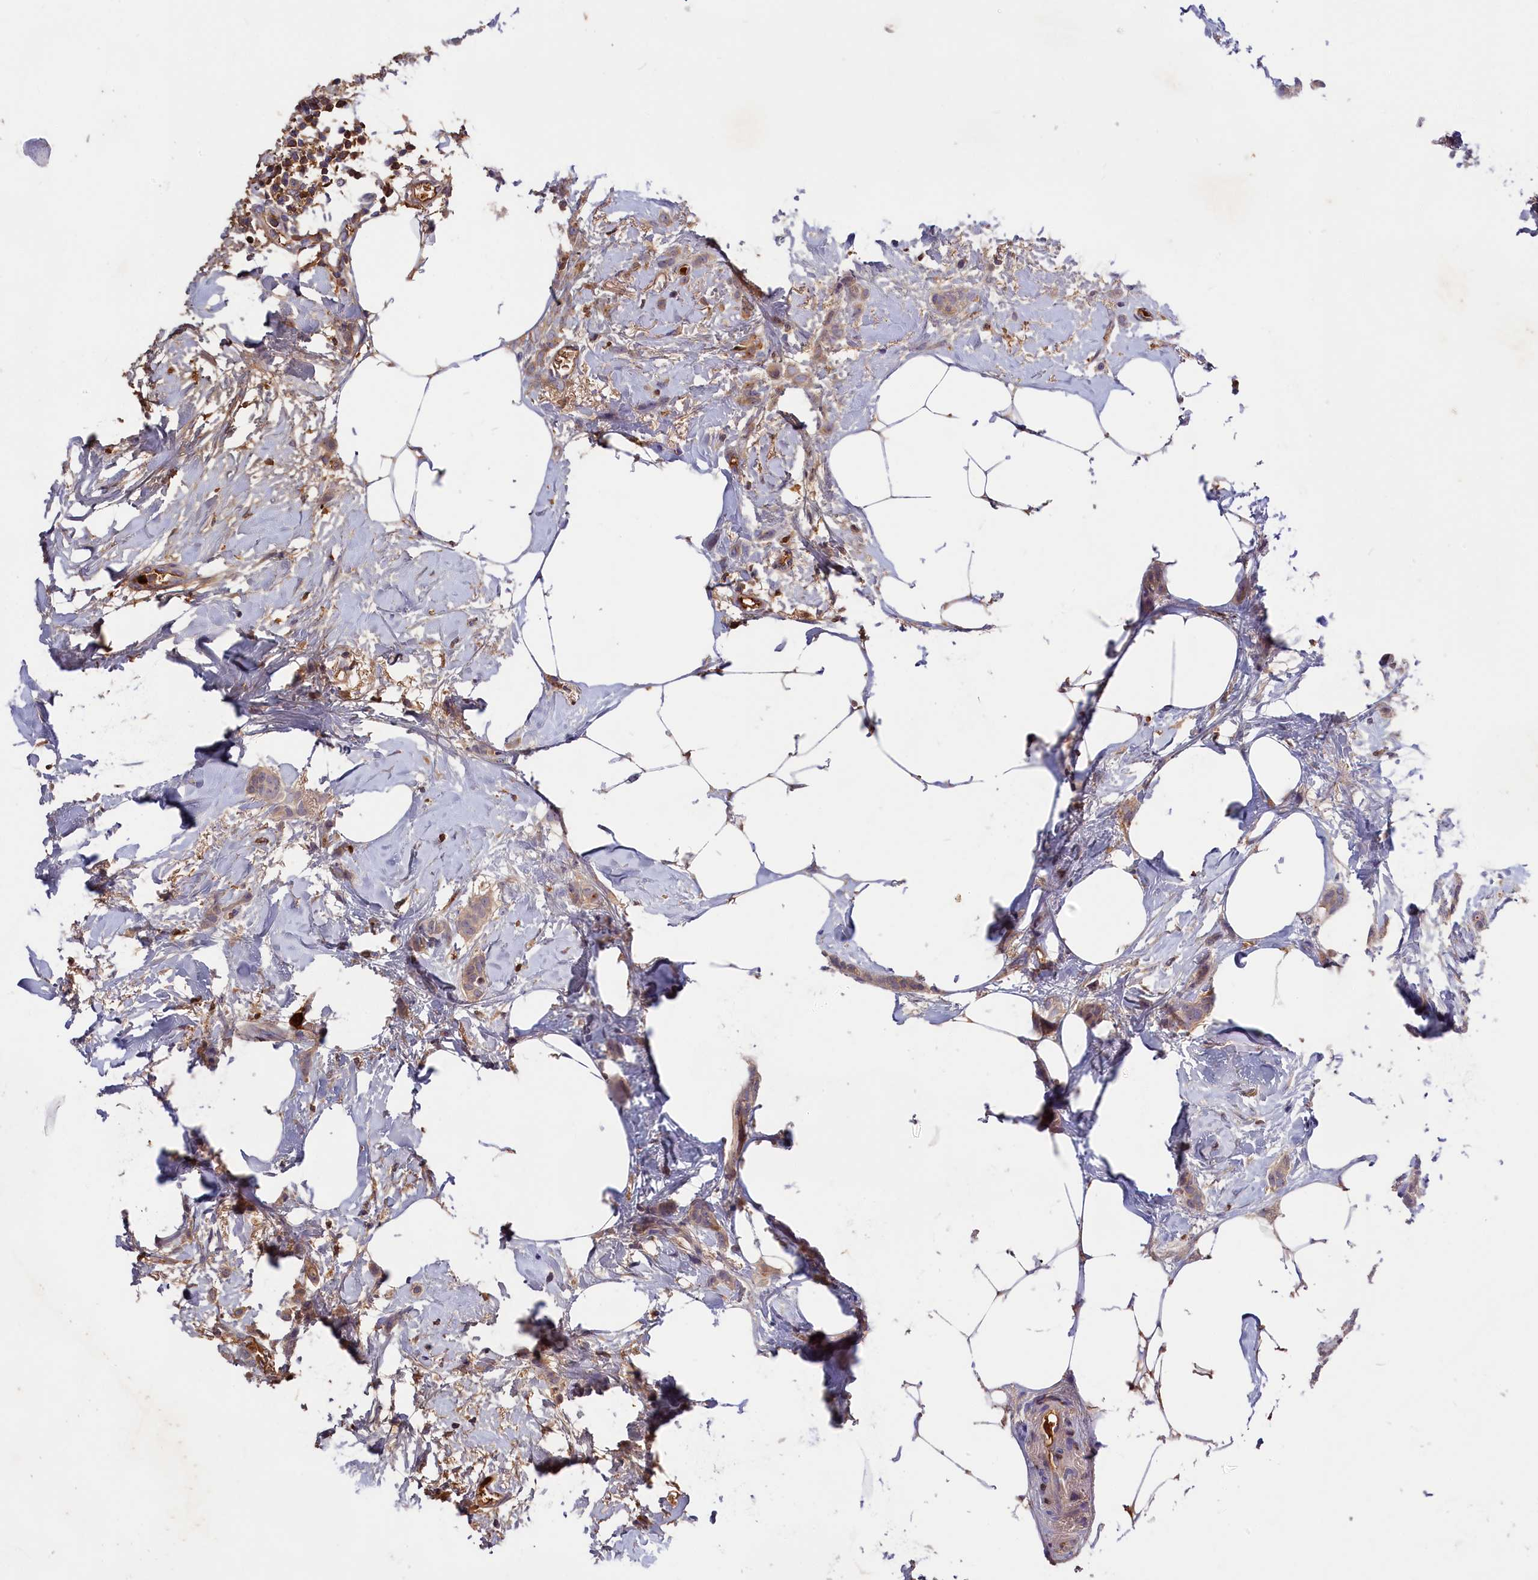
{"staining": {"intensity": "weak", "quantity": "<25%", "location": "cytoplasmic/membranous"}, "tissue": "breast cancer", "cell_type": "Tumor cells", "image_type": "cancer", "snomed": [{"axis": "morphology", "description": "Duct carcinoma"}, {"axis": "topography", "description": "Breast"}], "caption": "Immunohistochemistry (IHC) of human breast cancer displays no staining in tumor cells.", "gene": "ADGRD1", "patient": {"sex": "female", "age": 72}}